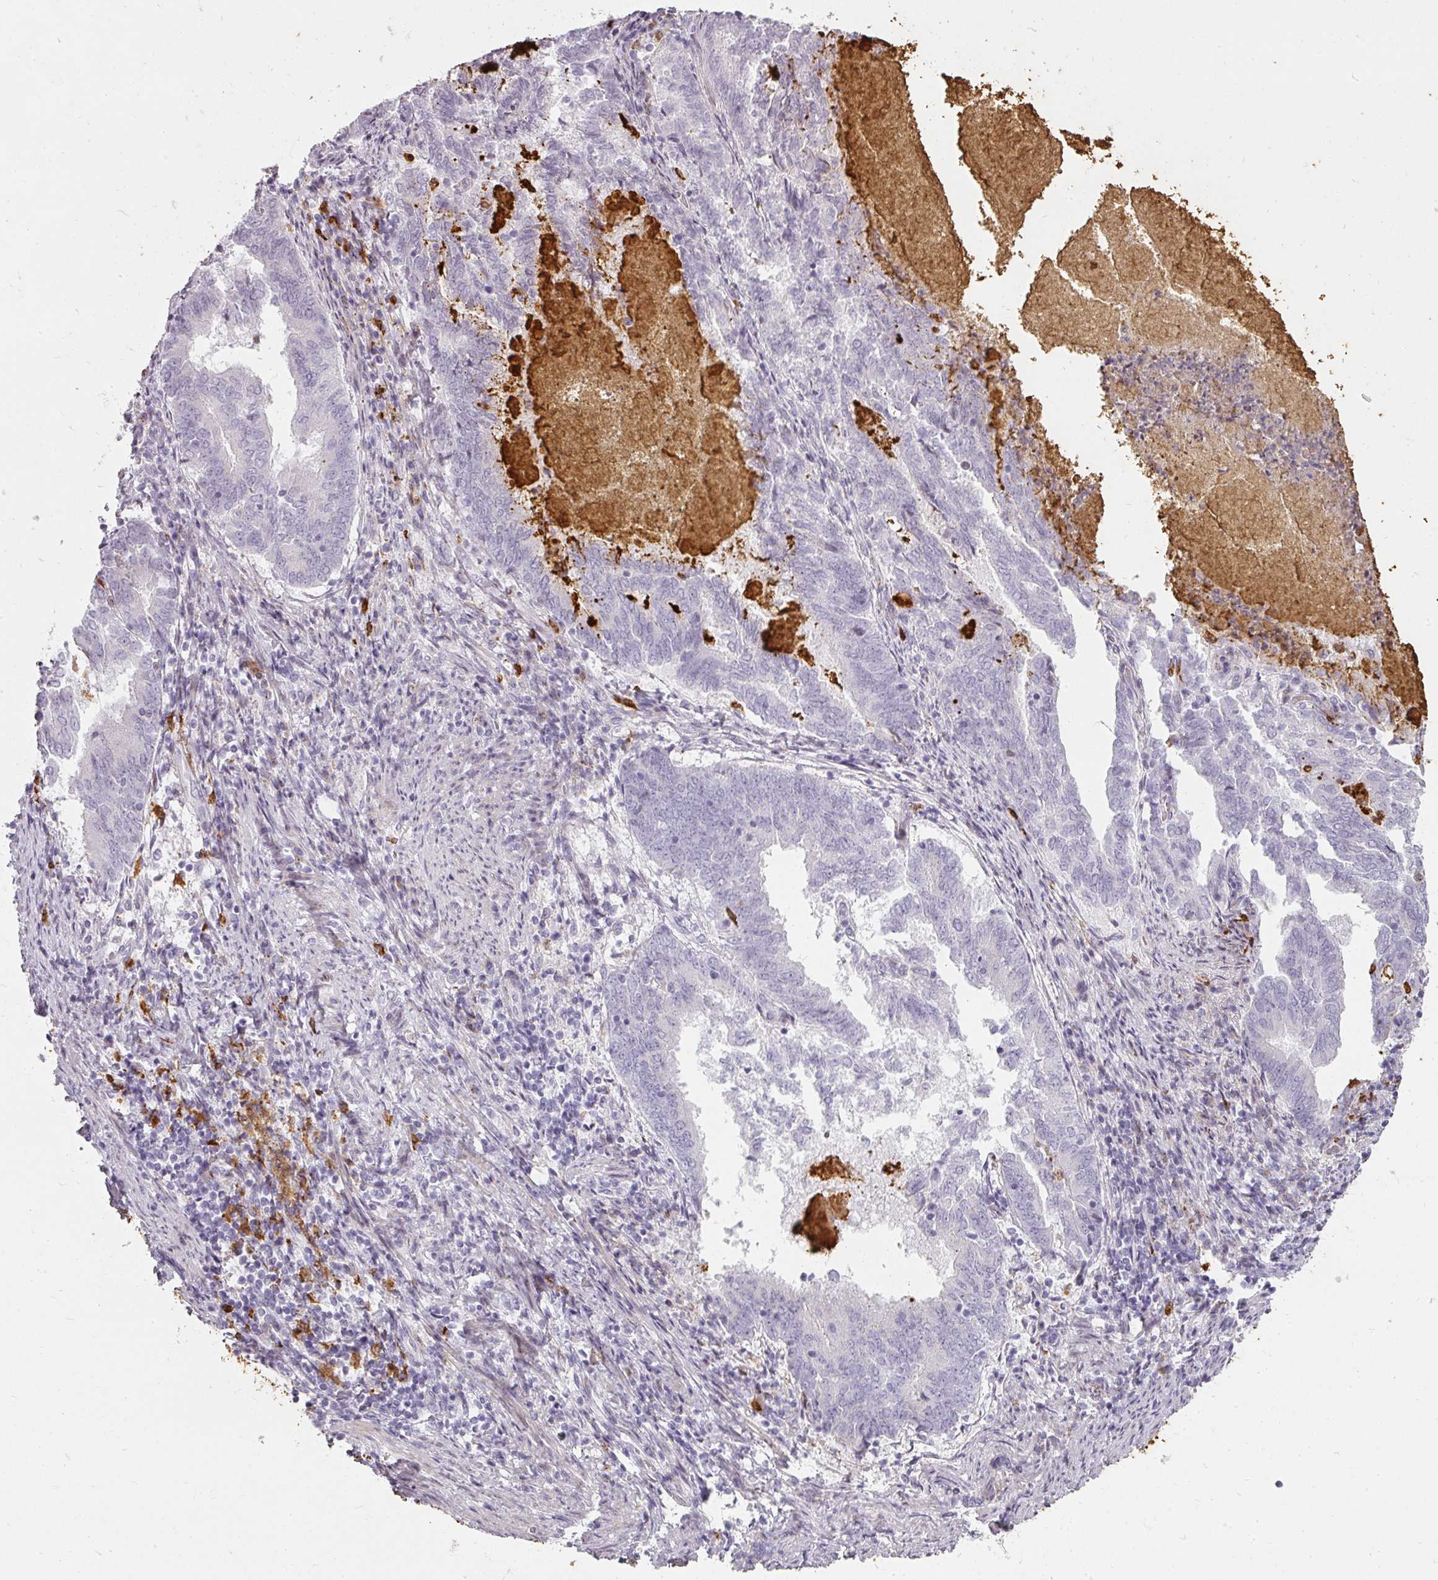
{"staining": {"intensity": "negative", "quantity": "none", "location": "none"}, "tissue": "endometrial cancer", "cell_type": "Tumor cells", "image_type": "cancer", "snomed": [{"axis": "morphology", "description": "Adenocarcinoma, NOS"}, {"axis": "topography", "description": "Endometrium"}], "caption": "Human endometrial cancer (adenocarcinoma) stained for a protein using immunohistochemistry (IHC) exhibits no staining in tumor cells.", "gene": "BIK", "patient": {"sex": "female", "age": 80}}